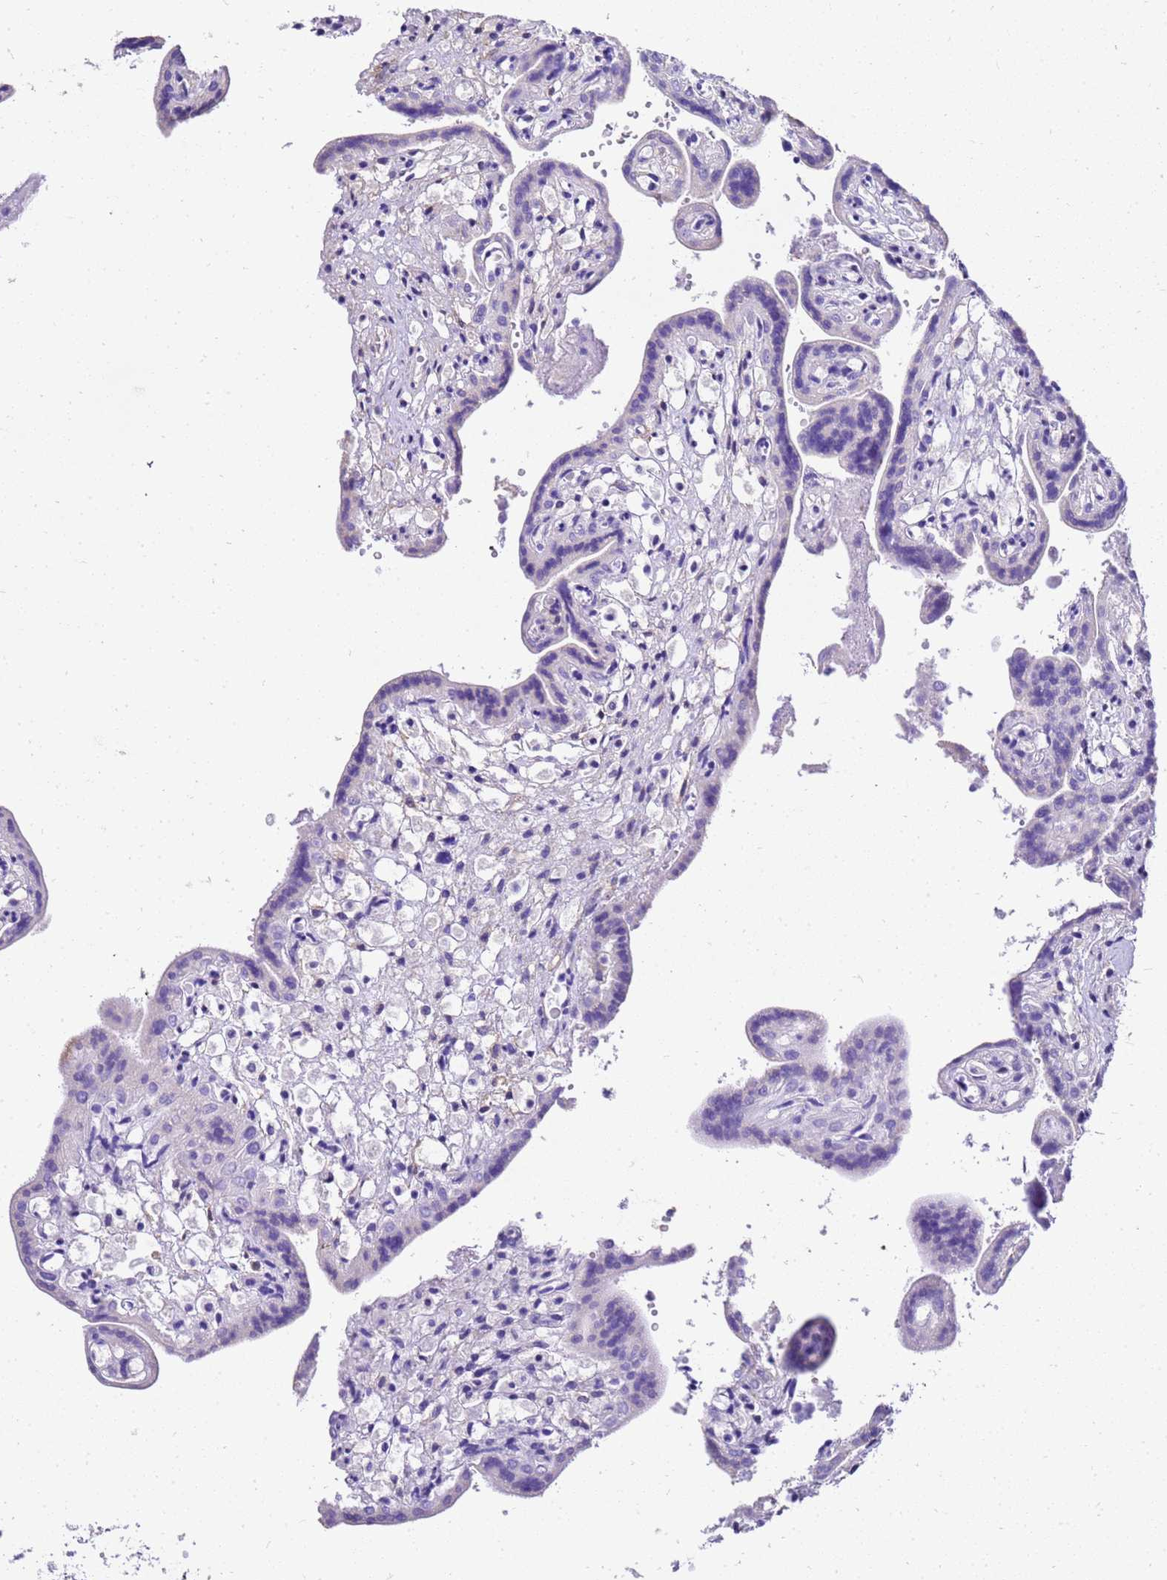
{"staining": {"intensity": "negative", "quantity": "none", "location": "none"}, "tissue": "placenta", "cell_type": "Trophoblastic cells", "image_type": "normal", "snomed": [{"axis": "morphology", "description": "Normal tissue, NOS"}, {"axis": "topography", "description": "Placenta"}], "caption": "Placenta was stained to show a protein in brown. There is no significant staining in trophoblastic cells. (DAB immunohistochemistry visualized using brightfield microscopy, high magnification).", "gene": "HSPB6", "patient": {"sex": "female", "age": 37}}